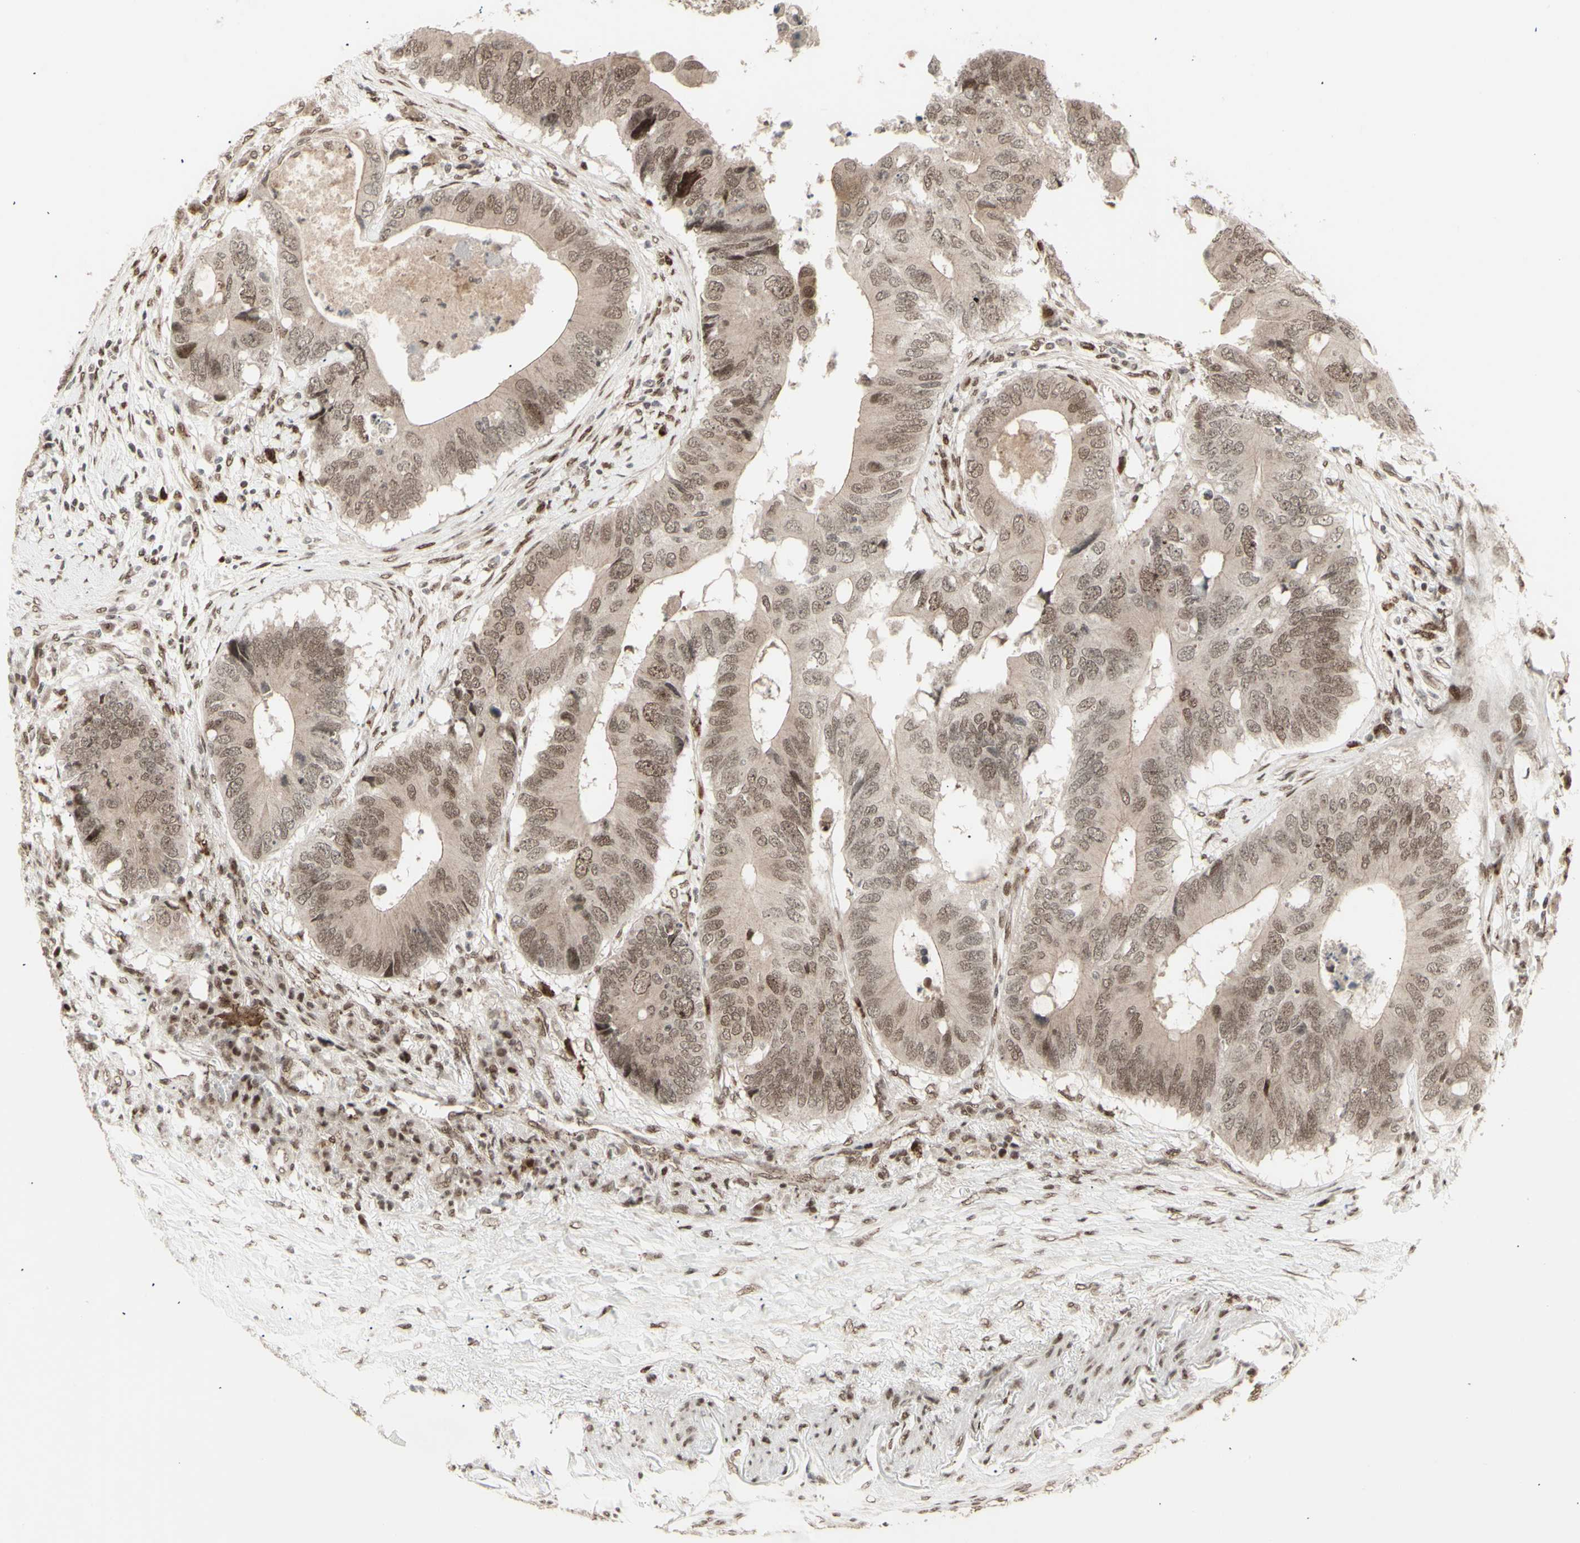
{"staining": {"intensity": "weak", "quantity": ">75%", "location": "nuclear"}, "tissue": "colorectal cancer", "cell_type": "Tumor cells", "image_type": "cancer", "snomed": [{"axis": "morphology", "description": "Adenocarcinoma, NOS"}, {"axis": "topography", "description": "Colon"}], "caption": "Immunohistochemistry of human colorectal cancer (adenocarcinoma) shows low levels of weak nuclear positivity in about >75% of tumor cells.", "gene": "CBX1", "patient": {"sex": "male", "age": 71}}